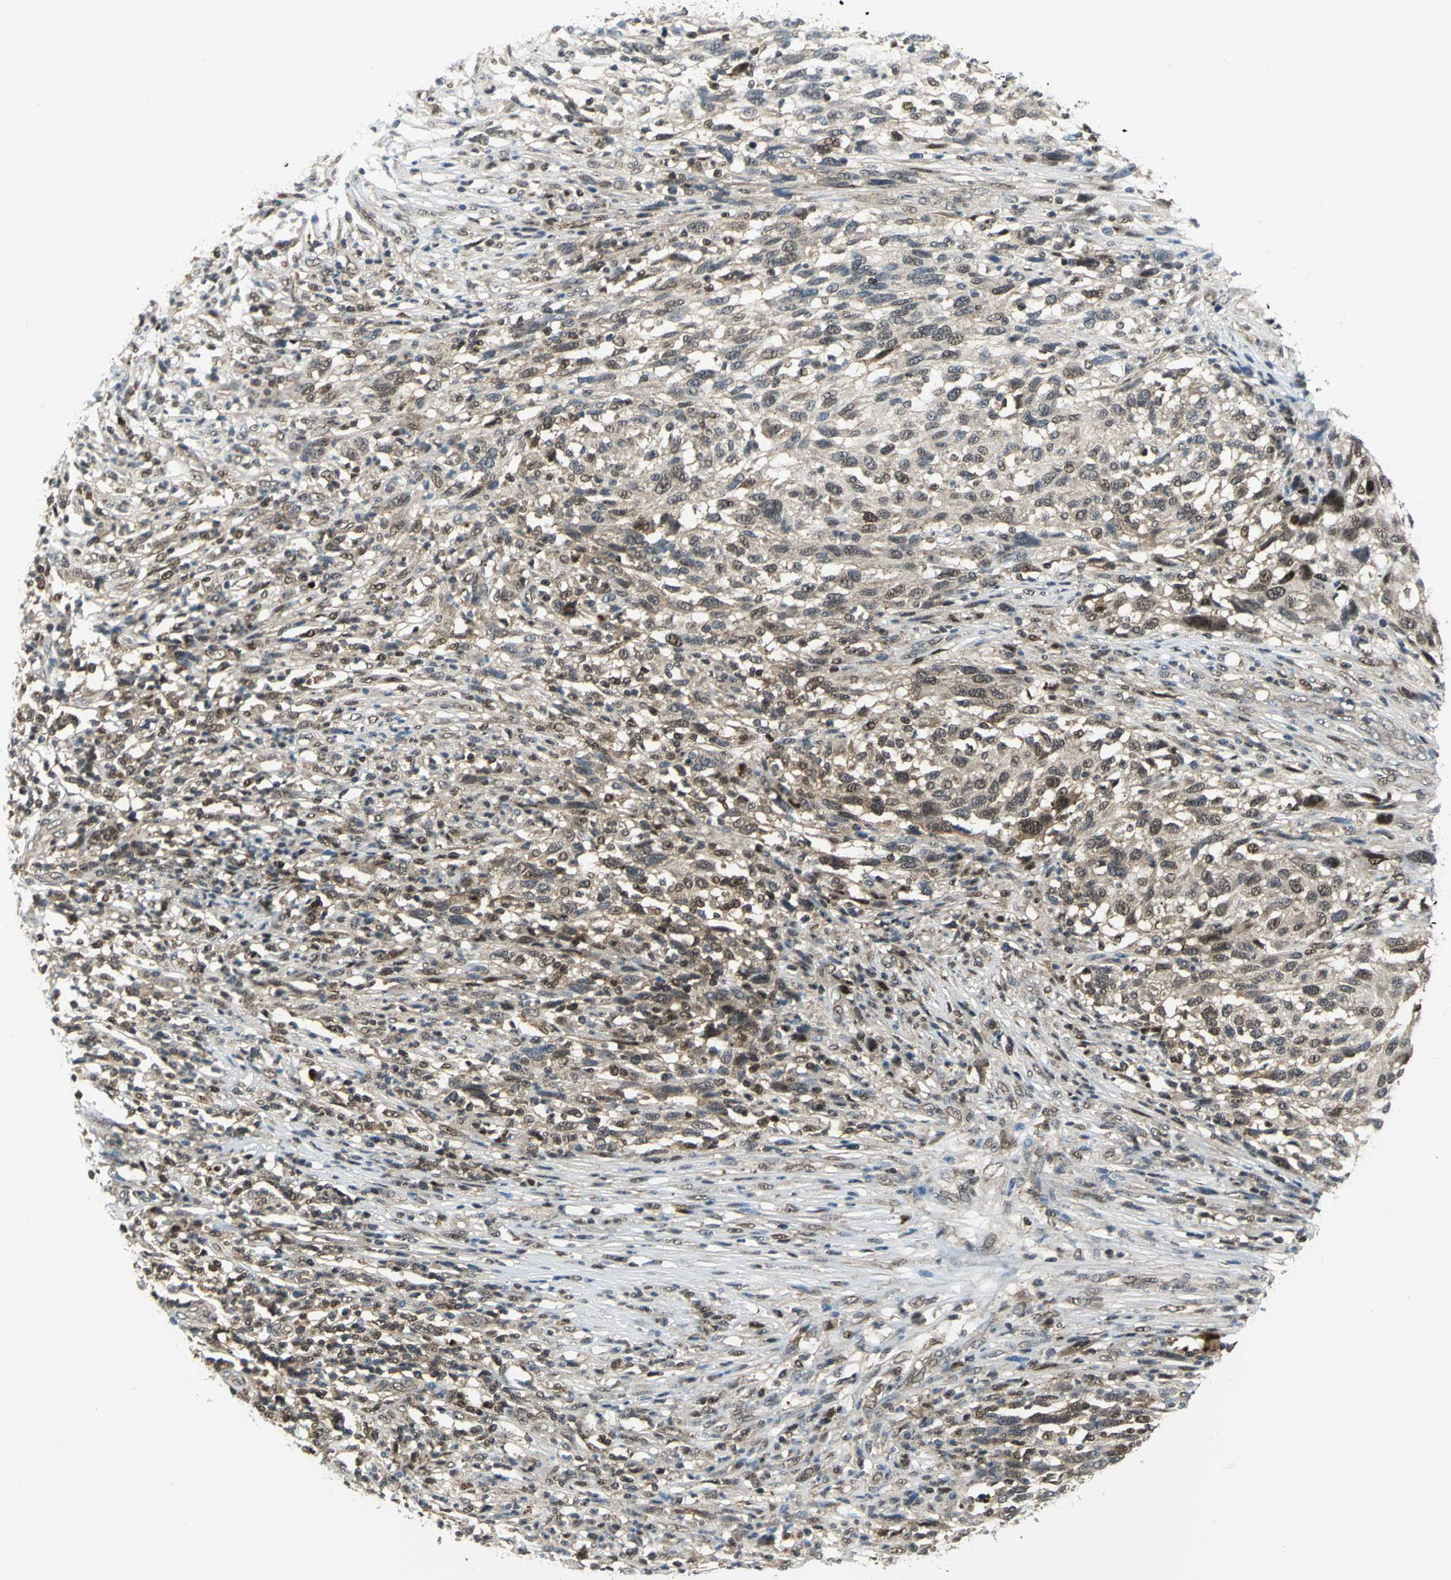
{"staining": {"intensity": "weak", "quantity": "25%-75%", "location": "nuclear"}, "tissue": "melanoma", "cell_type": "Tumor cells", "image_type": "cancer", "snomed": [{"axis": "morphology", "description": "Malignant melanoma, Metastatic site"}, {"axis": "topography", "description": "Lymph node"}], "caption": "This histopathology image exhibits immunohistochemistry (IHC) staining of human melanoma, with low weak nuclear expression in approximately 25%-75% of tumor cells.", "gene": "PSMA4", "patient": {"sex": "male", "age": 61}}